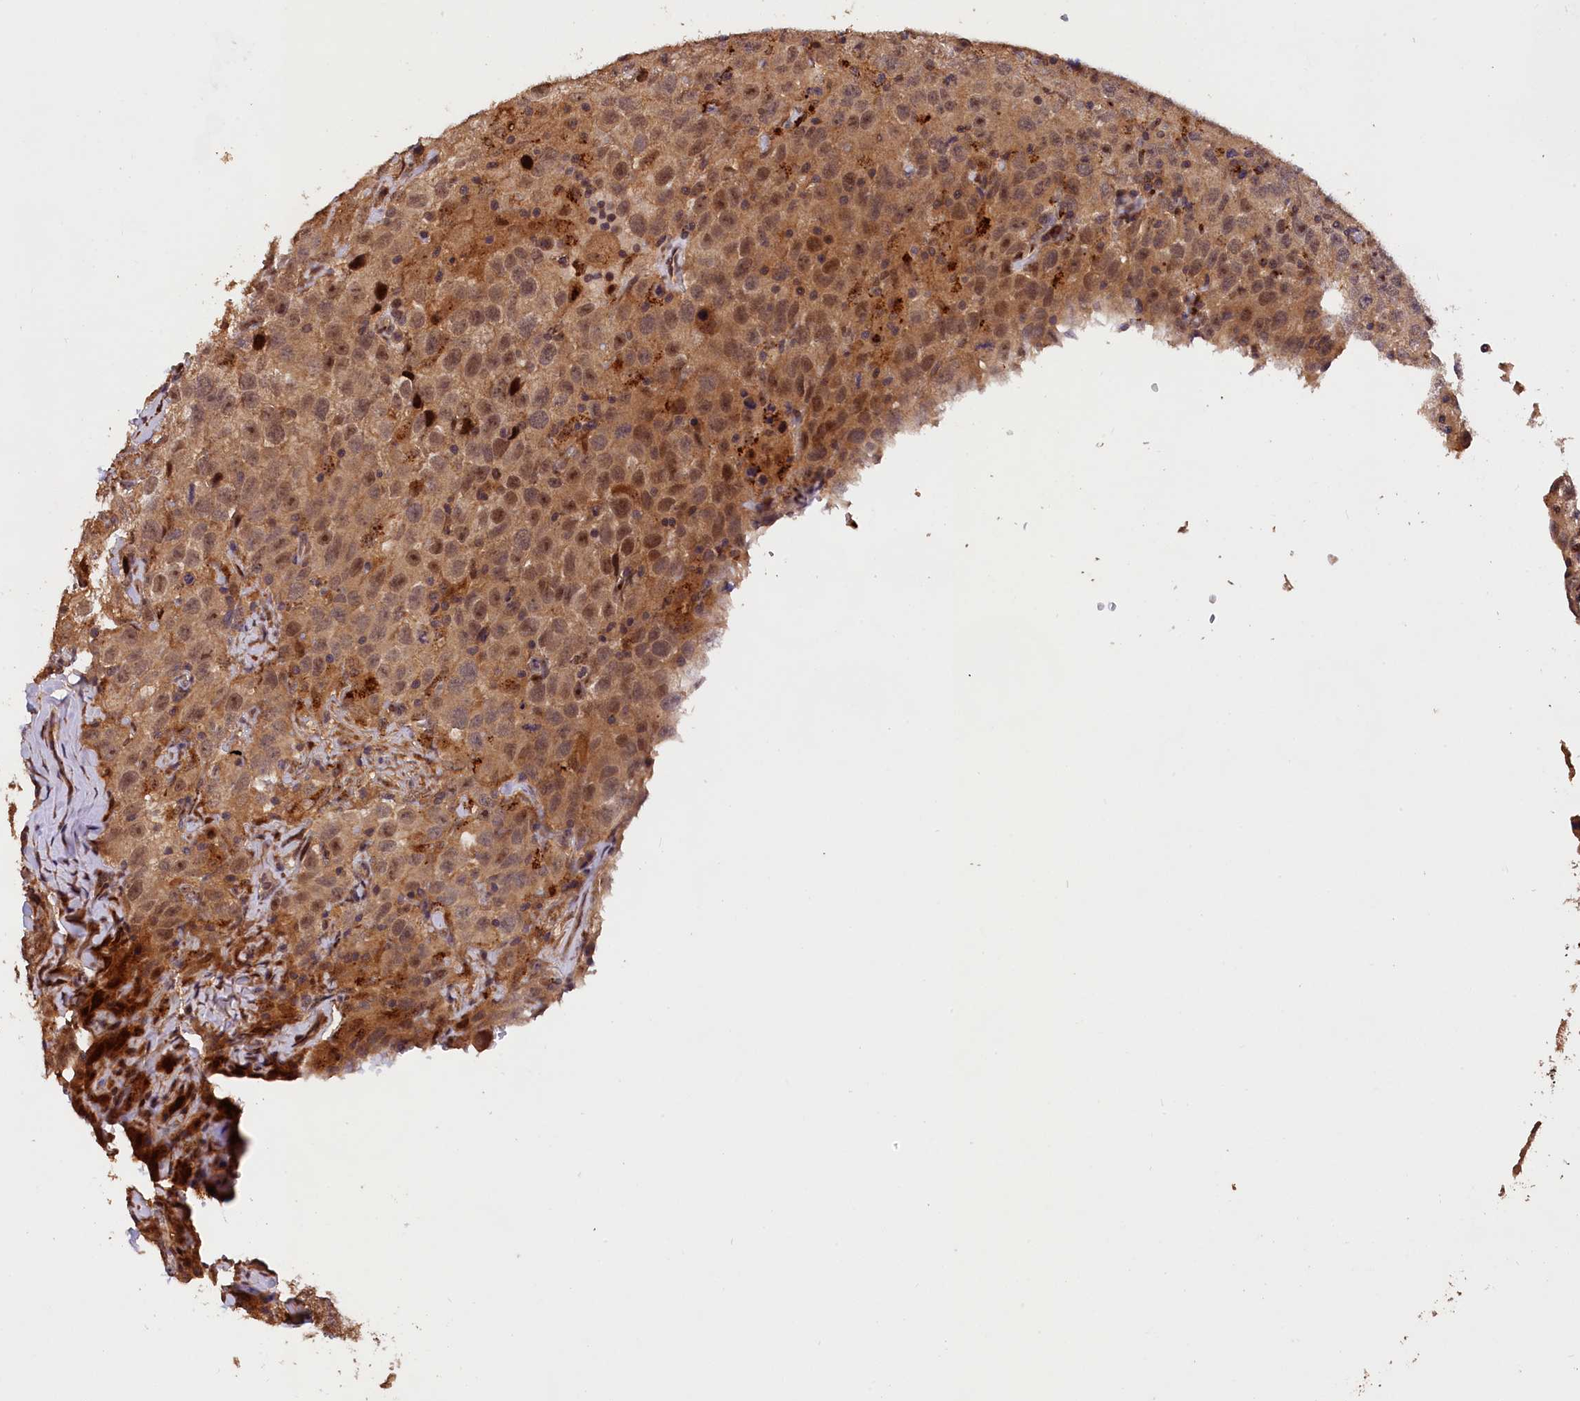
{"staining": {"intensity": "moderate", "quantity": ">75%", "location": "cytoplasmic/membranous,nuclear"}, "tissue": "testis cancer", "cell_type": "Tumor cells", "image_type": "cancer", "snomed": [{"axis": "morphology", "description": "Seminoma, NOS"}, {"axis": "topography", "description": "Testis"}], "caption": "Testis cancer (seminoma) was stained to show a protein in brown. There is medium levels of moderate cytoplasmic/membranous and nuclear positivity in approximately >75% of tumor cells. The staining was performed using DAB to visualize the protein expression in brown, while the nuclei were stained in blue with hematoxylin (Magnification: 20x).", "gene": "PHAF1", "patient": {"sex": "male", "age": 65}}